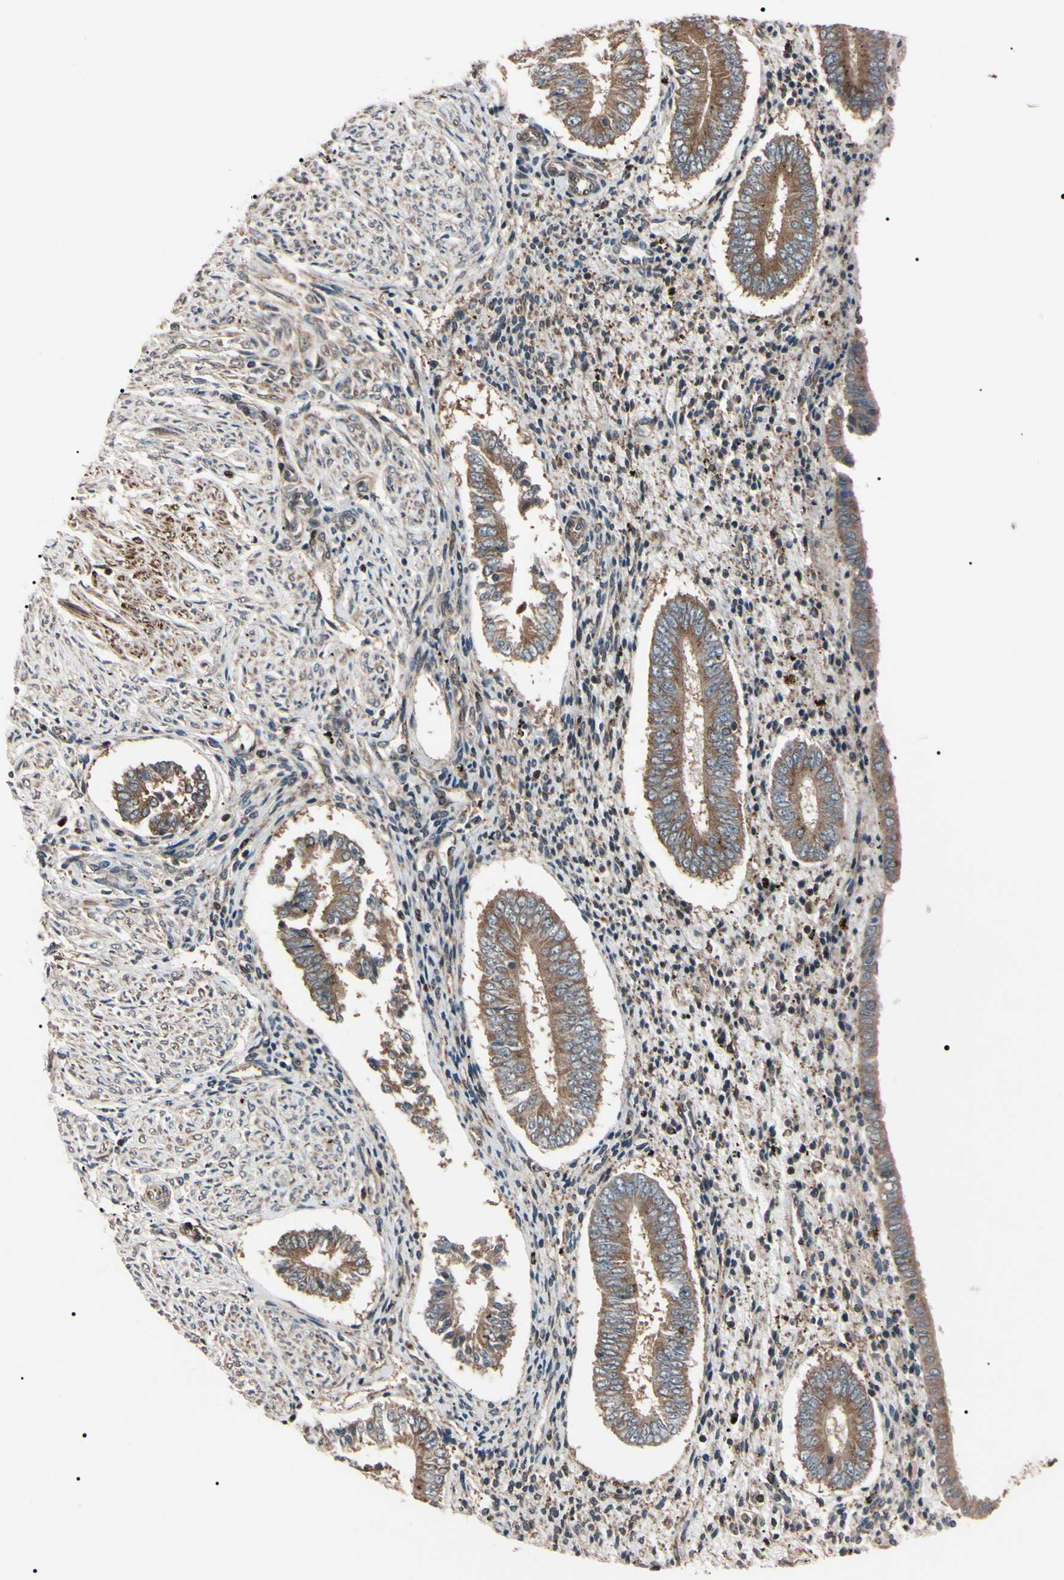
{"staining": {"intensity": "moderate", "quantity": "25%-75%", "location": "cytoplasmic/membranous"}, "tissue": "endometrium", "cell_type": "Cells in endometrial stroma", "image_type": "normal", "snomed": [{"axis": "morphology", "description": "Normal tissue, NOS"}, {"axis": "topography", "description": "Endometrium"}], "caption": "Unremarkable endometrium was stained to show a protein in brown. There is medium levels of moderate cytoplasmic/membranous staining in approximately 25%-75% of cells in endometrial stroma.", "gene": "GUCY1B1", "patient": {"sex": "female", "age": 42}}